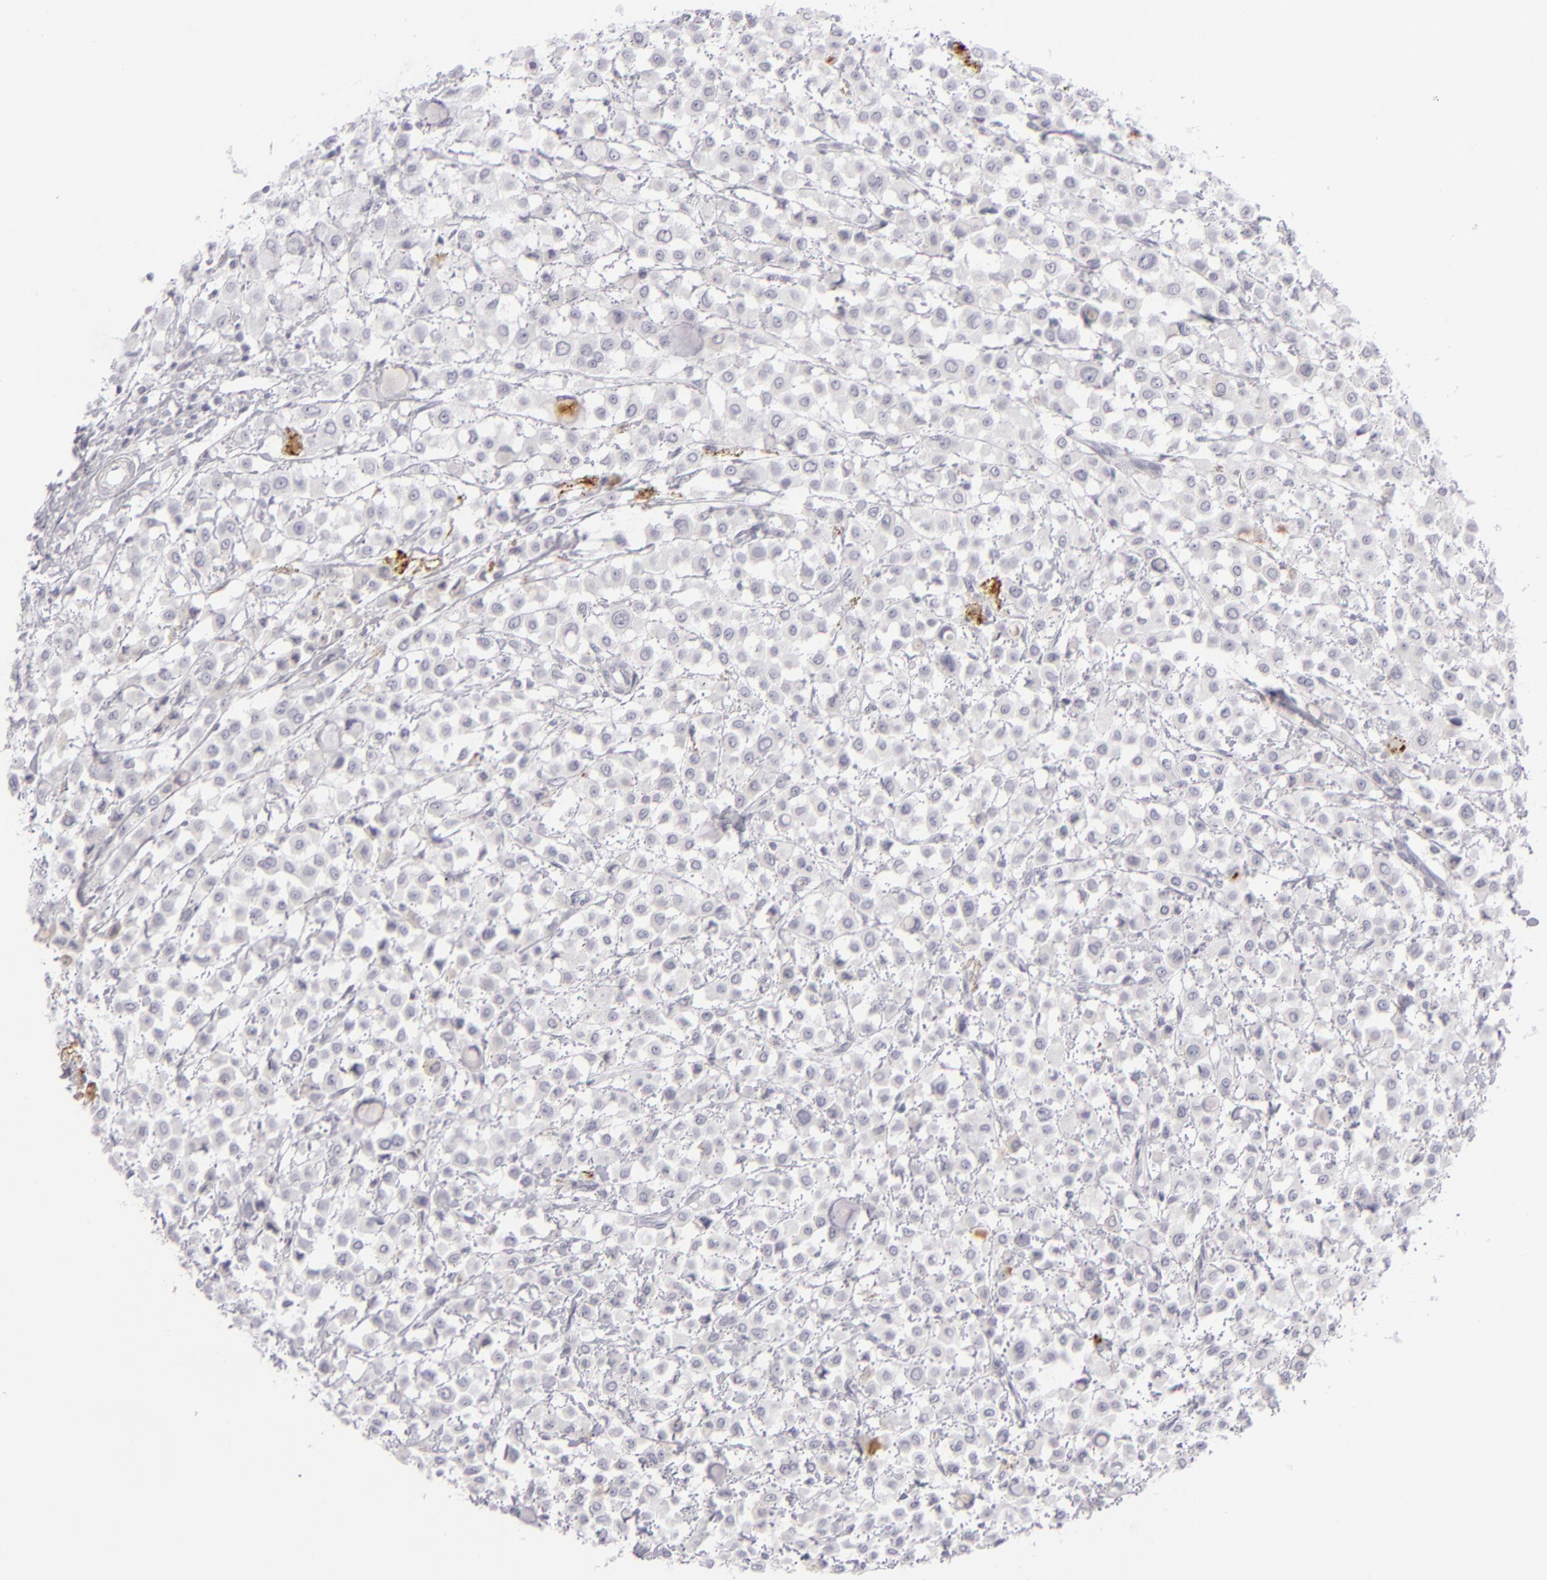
{"staining": {"intensity": "negative", "quantity": "none", "location": "none"}, "tissue": "breast cancer", "cell_type": "Tumor cells", "image_type": "cancer", "snomed": [{"axis": "morphology", "description": "Lobular carcinoma"}, {"axis": "topography", "description": "Breast"}], "caption": "DAB (3,3'-diaminobenzidine) immunohistochemical staining of lobular carcinoma (breast) reveals no significant staining in tumor cells. Brightfield microscopy of IHC stained with DAB (3,3'-diaminobenzidine) (brown) and hematoxylin (blue), captured at high magnification.", "gene": "C9", "patient": {"sex": "female", "age": 85}}